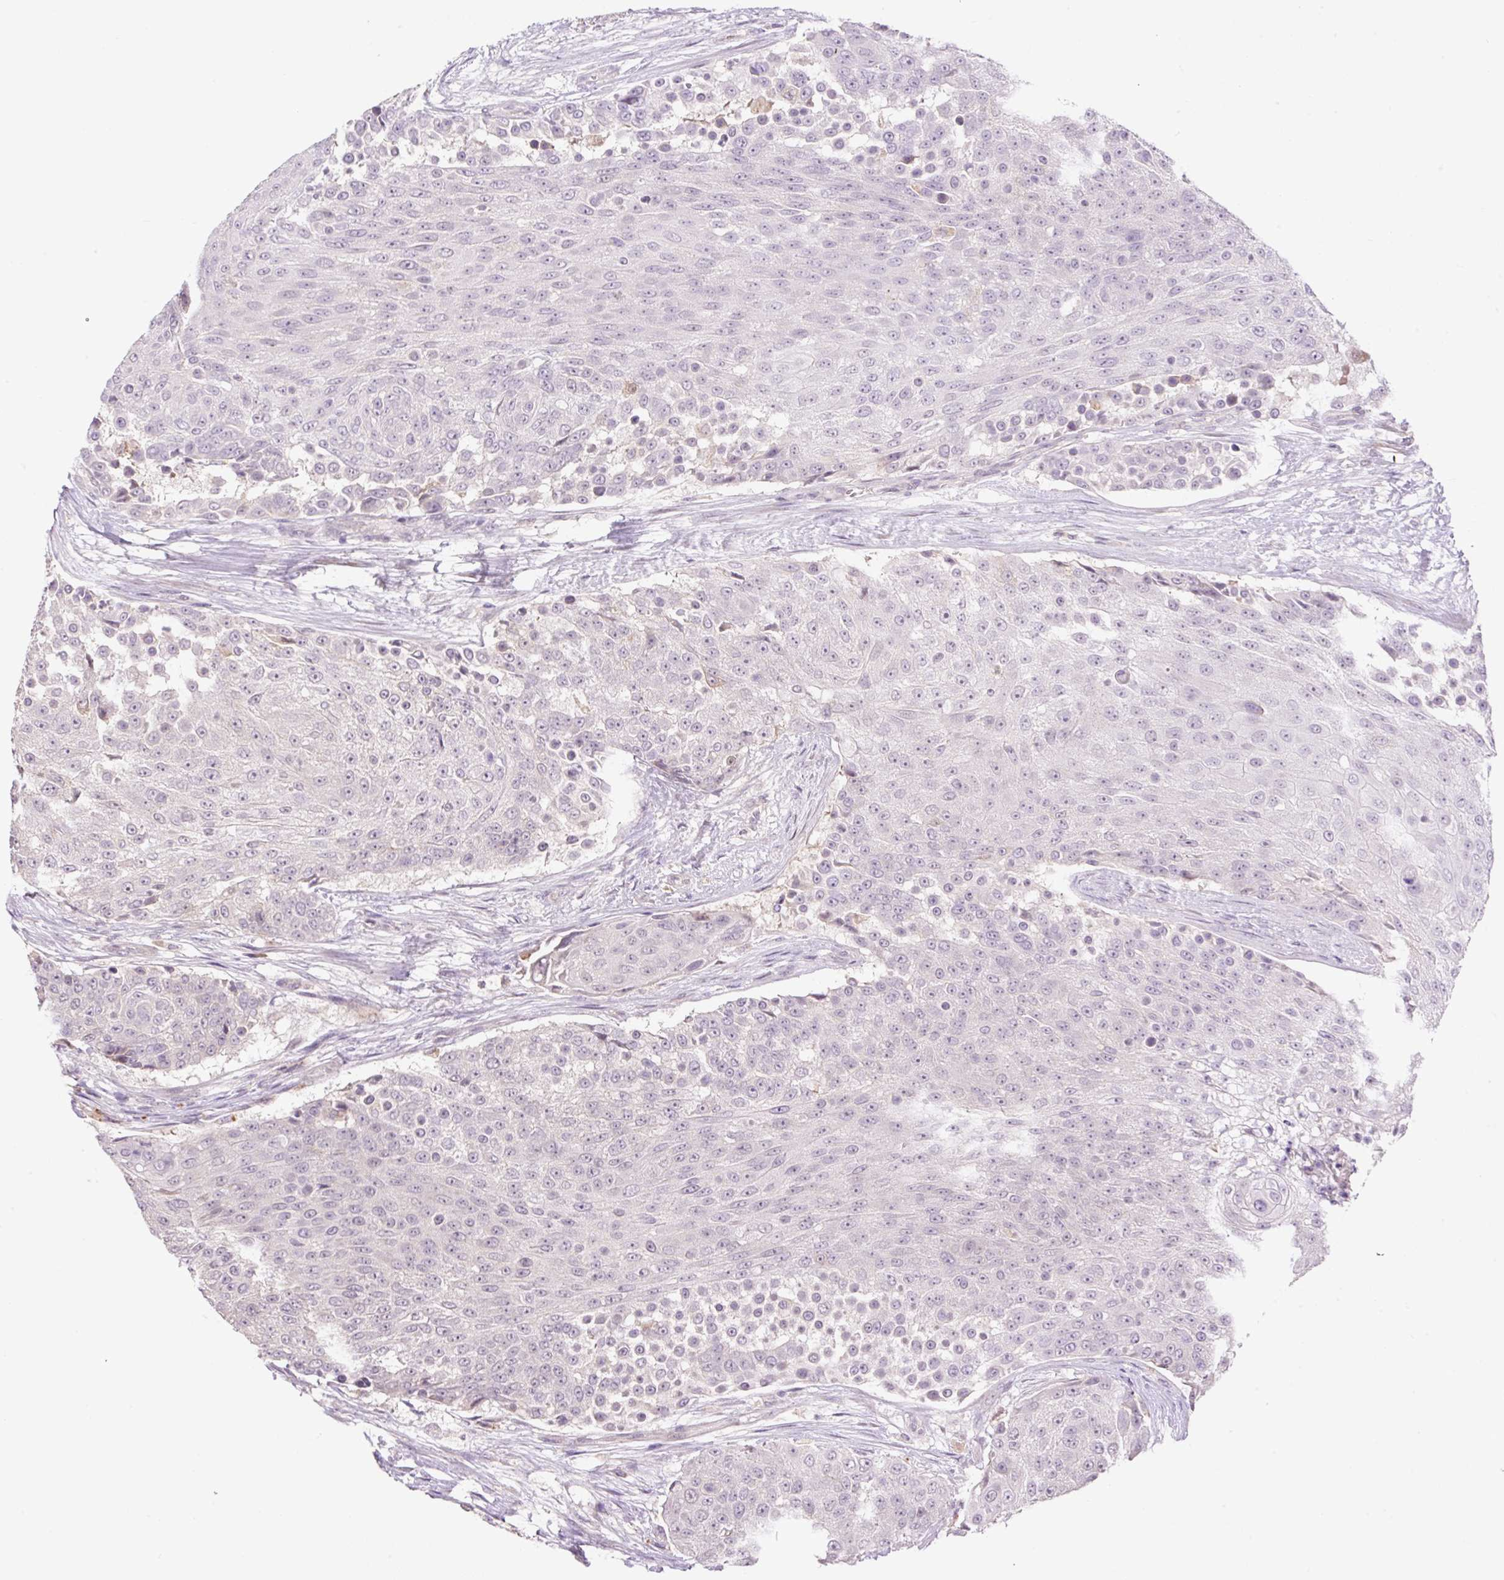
{"staining": {"intensity": "negative", "quantity": "none", "location": "none"}, "tissue": "urothelial cancer", "cell_type": "Tumor cells", "image_type": "cancer", "snomed": [{"axis": "morphology", "description": "Urothelial carcinoma, High grade"}, {"axis": "topography", "description": "Urinary bladder"}], "caption": "A high-resolution image shows immunohistochemistry (IHC) staining of urothelial carcinoma (high-grade), which demonstrates no significant staining in tumor cells.", "gene": "HABP4", "patient": {"sex": "female", "age": 63}}